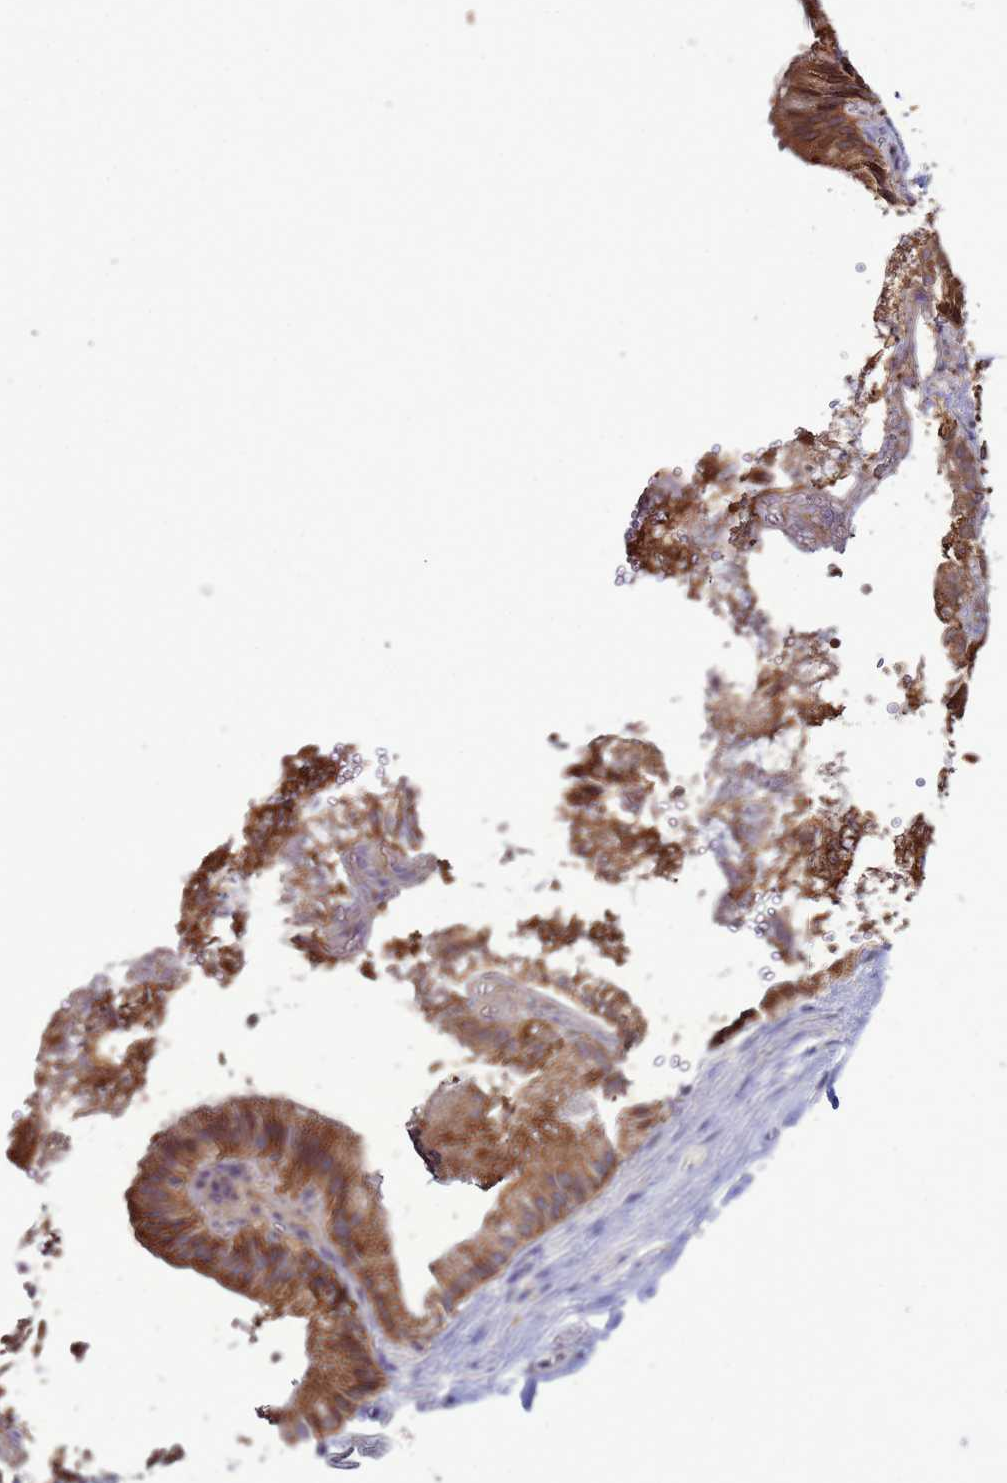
{"staining": {"intensity": "weak", "quantity": "25%-75%", "location": "cytoplasmic/membranous"}, "tissue": "adipose tissue", "cell_type": "Adipocytes", "image_type": "normal", "snomed": [{"axis": "morphology", "description": "Normal tissue, NOS"}, {"axis": "topography", "description": "Gallbladder"}, {"axis": "topography", "description": "Peripheral nerve tissue"}], "caption": "Immunohistochemical staining of benign human adipose tissue displays low levels of weak cytoplasmic/membranous expression in approximately 25%-75% of adipocytes. The staining was performed using DAB (3,3'-diaminobenzidine) to visualize the protein expression in brown, while the nuclei were stained in blue with hematoxylin (Magnification: 20x).", "gene": "NOL8", "patient": {"sex": "male", "age": 38}}